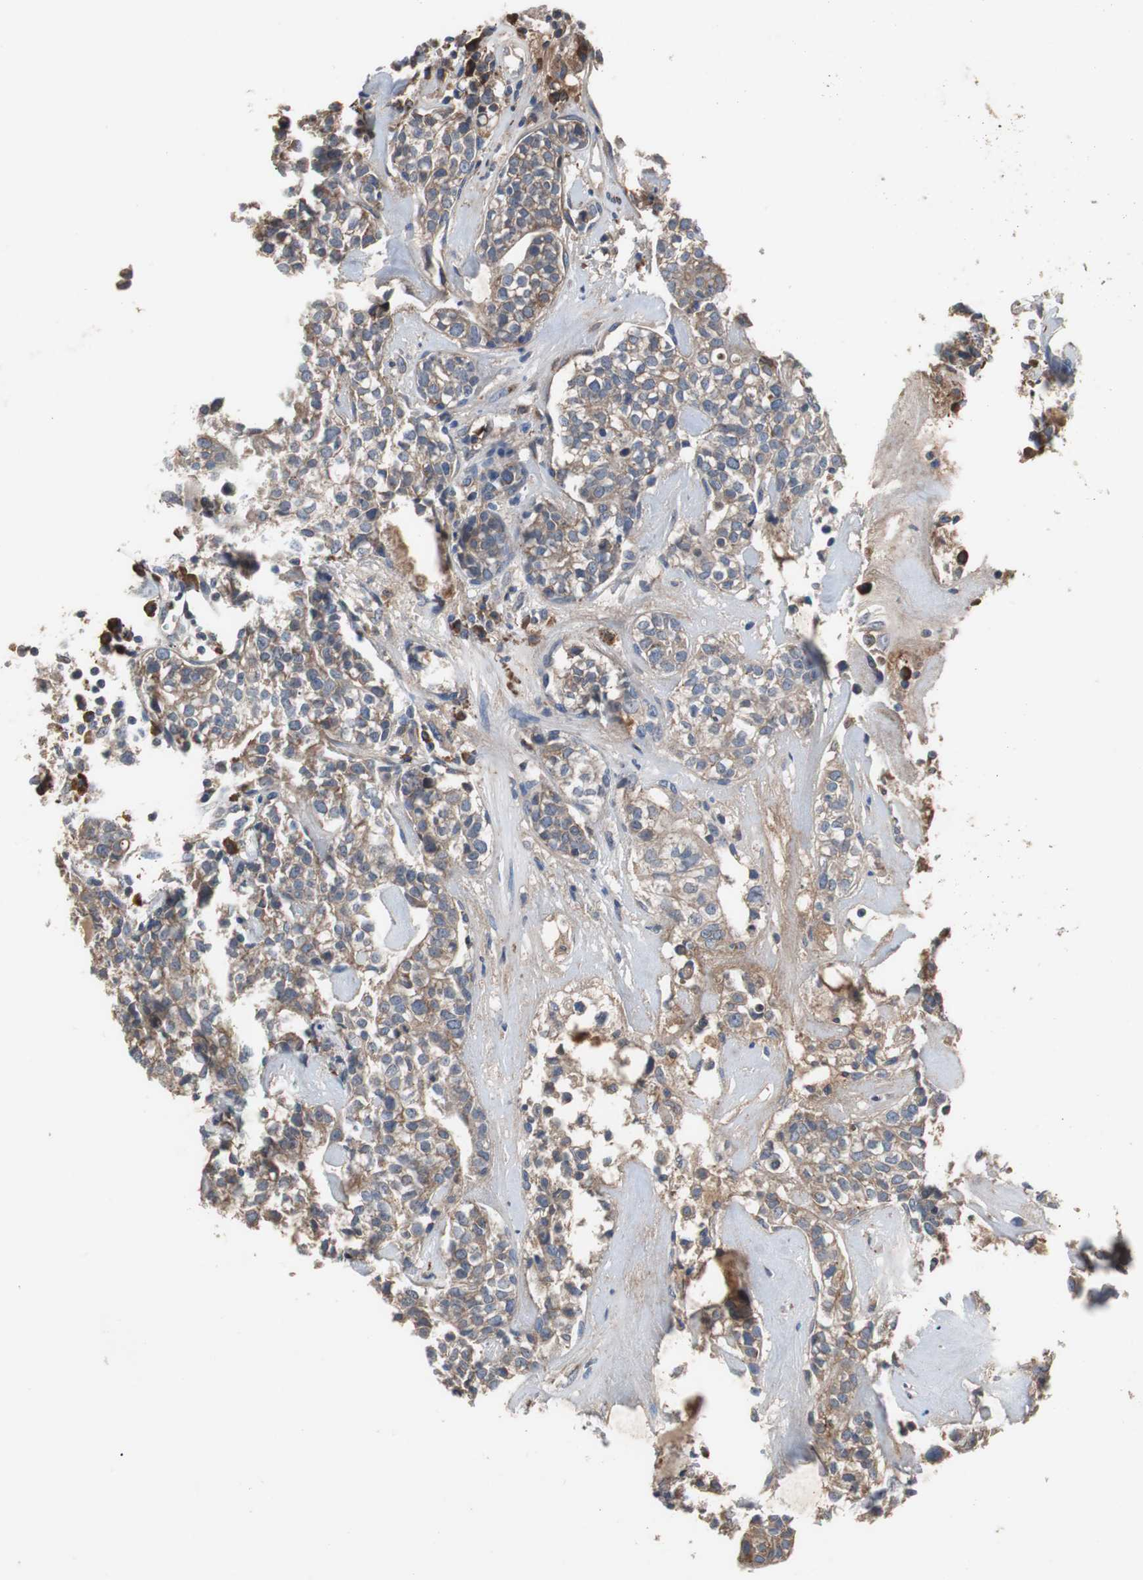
{"staining": {"intensity": "weak", "quantity": ">75%", "location": "cytoplasmic/membranous"}, "tissue": "head and neck cancer", "cell_type": "Tumor cells", "image_type": "cancer", "snomed": [{"axis": "morphology", "description": "Adenocarcinoma, NOS"}, {"axis": "topography", "description": "Salivary gland"}, {"axis": "topography", "description": "Head-Neck"}], "caption": "Protein expression analysis of adenocarcinoma (head and neck) exhibits weak cytoplasmic/membranous positivity in approximately >75% of tumor cells.", "gene": "SORT1", "patient": {"sex": "female", "age": 65}}